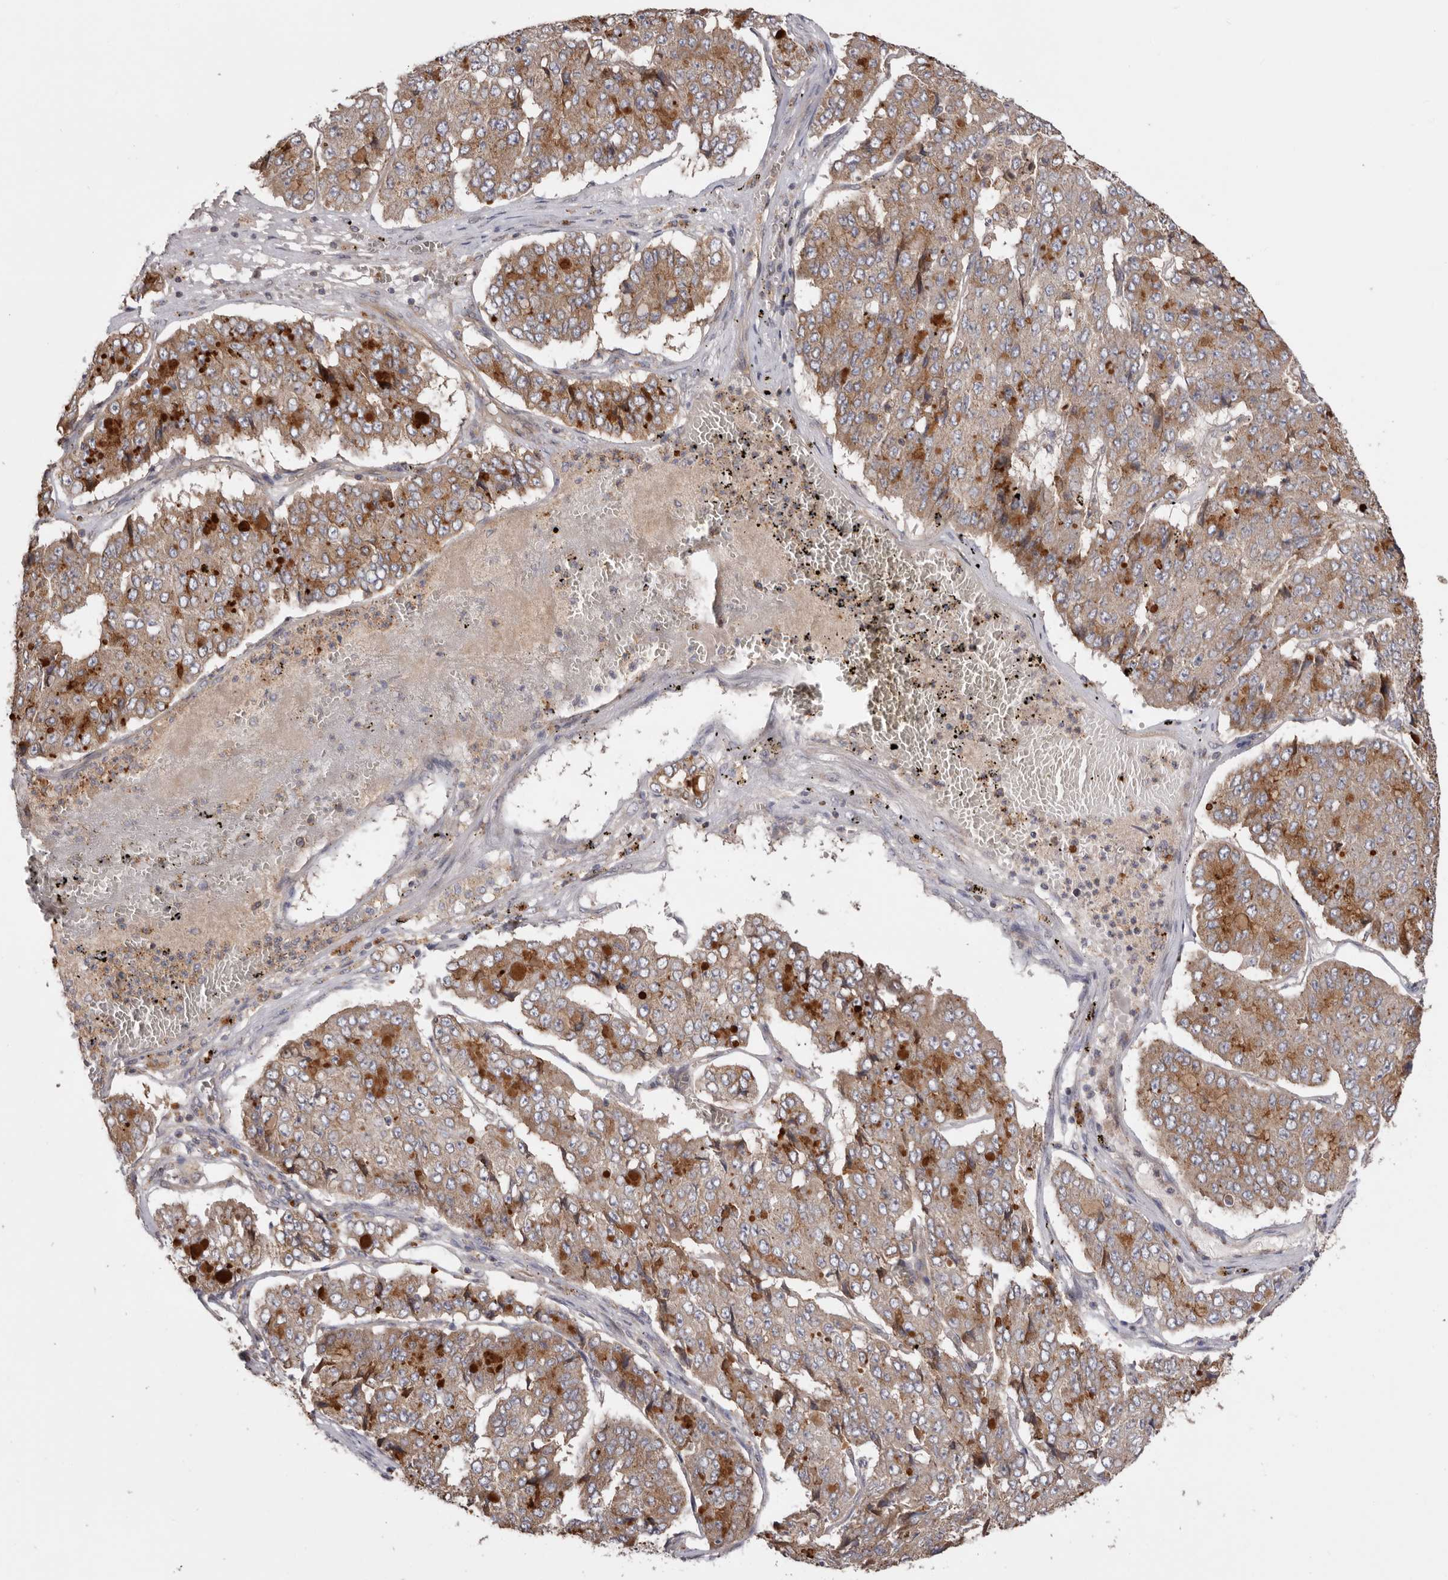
{"staining": {"intensity": "moderate", "quantity": ">75%", "location": "cytoplasmic/membranous"}, "tissue": "pancreatic cancer", "cell_type": "Tumor cells", "image_type": "cancer", "snomed": [{"axis": "morphology", "description": "Adenocarcinoma, NOS"}, {"axis": "topography", "description": "Pancreas"}], "caption": "High-magnification brightfield microscopy of pancreatic cancer (adenocarcinoma) stained with DAB (brown) and counterstained with hematoxylin (blue). tumor cells exhibit moderate cytoplasmic/membranous positivity is present in about>75% of cells. The protein is shown in brown color, while the nuclei are stained blue.", "gene": "TMUB1", "patient": {"sex": "male", "age": 50}}